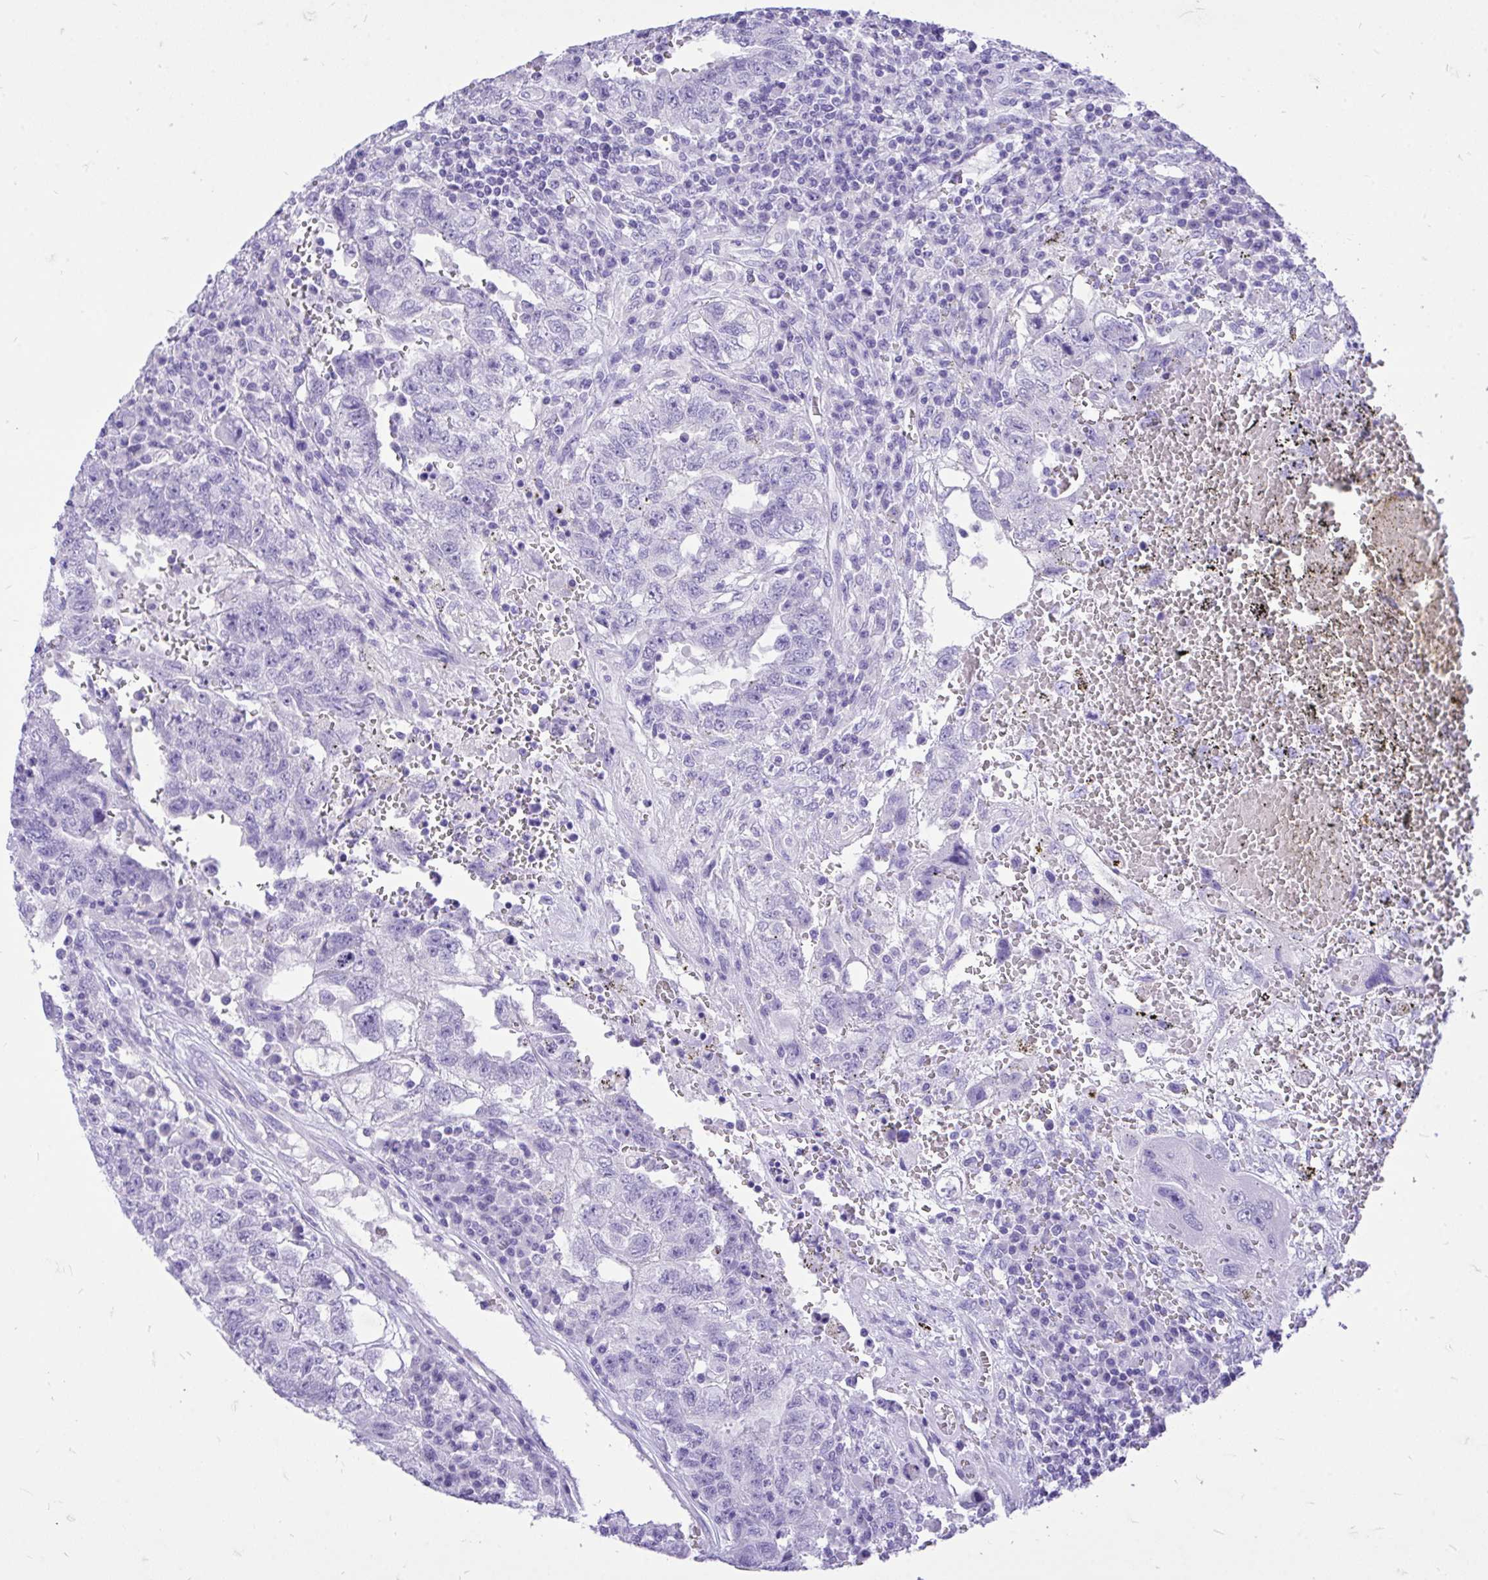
{"staining": {"intensity": "negative", "quantity": "none", "location": "none"}, "tissue": "testis cancer", "cell_type": "Tumor cells", "image_type": "cancer", "snomed": [{"axis": "morphology", "description": "Carcinoma, Embryonal, NOS"}, {"axis": "topography", "description": "Testis"}], "caption": "Immunohistochemistry micrograph of neoplastic tissue: human testis embryonal carcinoma stained with DAB exhibits no significant protein staining in tumor cells.", "gene": "MON1A", "patient": {"sex": "male", "age": 26}}